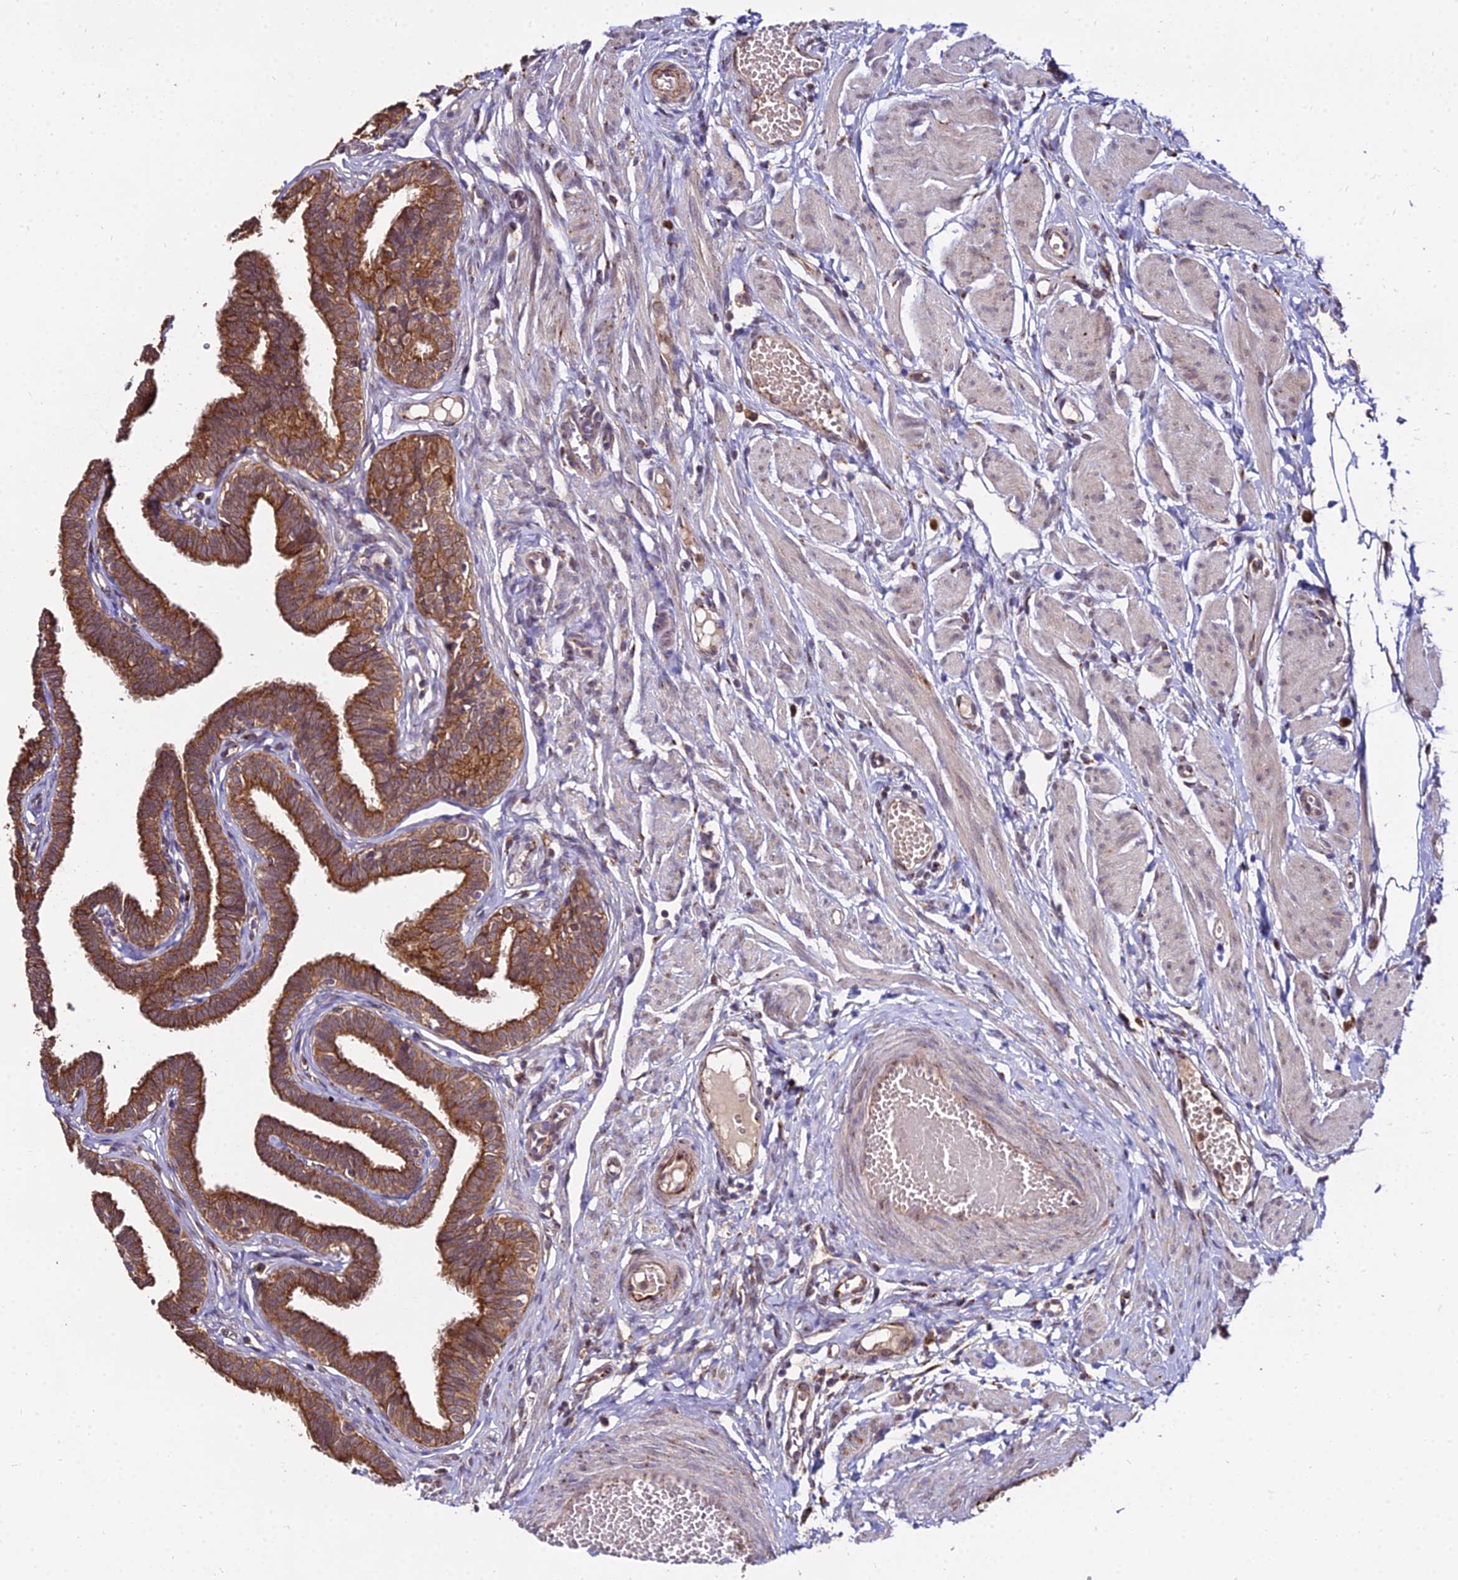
{"staining": {"intensity": "strong", "quantity": ">75%", "location": "cytoplasmic/membranous"}, "tissue": "fallopian tube", "cell_type": "Glandular cells", "image_type": "normal", "snomed": [{"axis": "morphology", "description": "Normal tissue, NOS"}, {"axis": "topography", "description": "Fallopian tube"}, {"axis": "topography", "description": "Ovary"}], "caption": "Protein expression analysis of benign human fallopian tube reveals strong cytoplasmic/membranous positivity in approximately >75% of glandular cells.", "gene": "ENSG00000258465", "patient": {"sex": "female", "age": 23}}